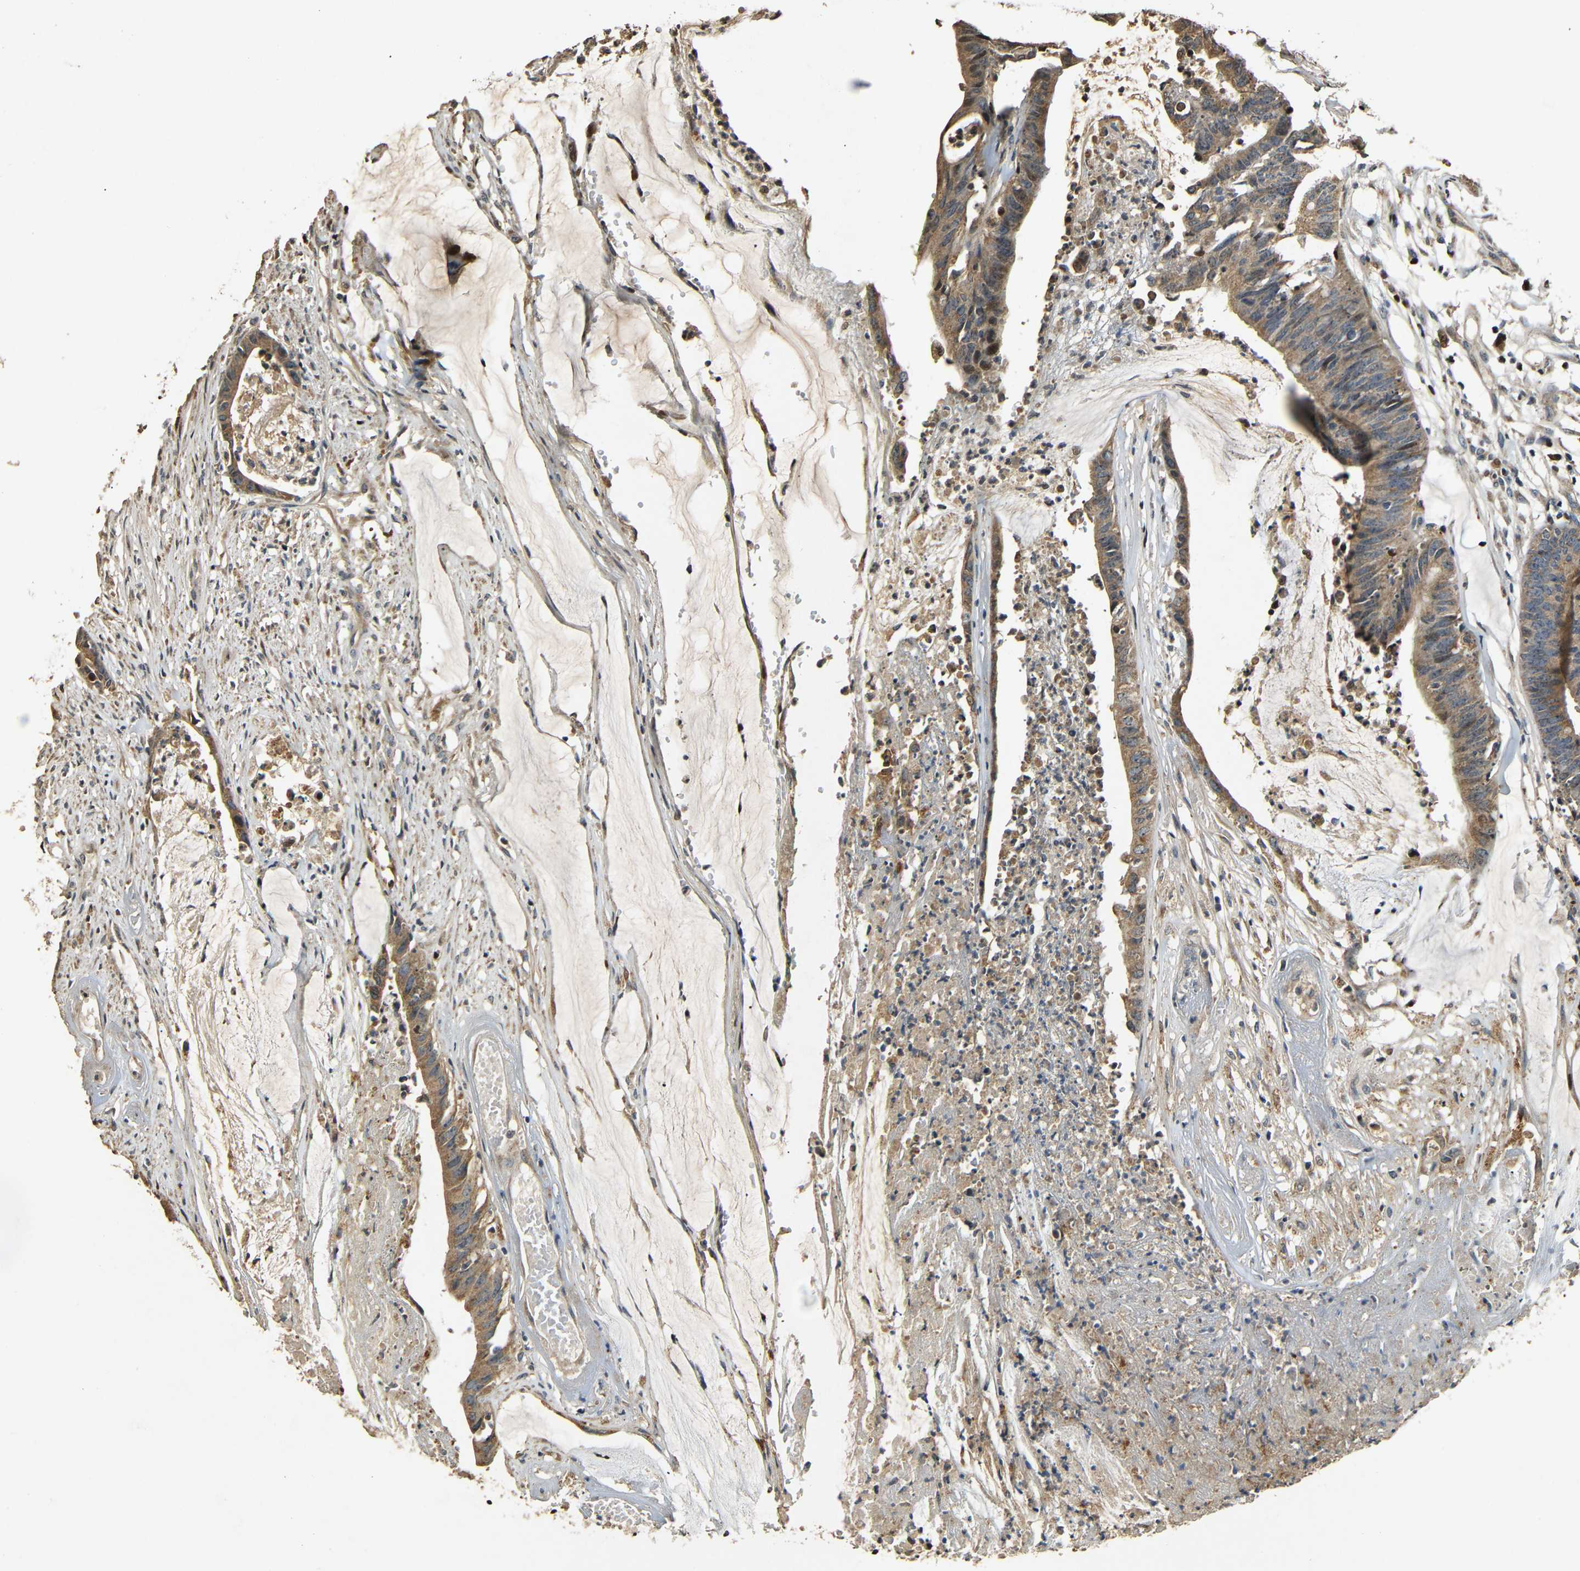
{"staining": {"intensity": "moderate", "quantity": ">75%", "location": "cytoplasmic/membranous"}, "tissue": "colorectal cancer", "cell_type": "Tumor cells", "image_type": "cancer", "snomed": [{"axis": "morphology", "description": "Adenocarcinoma, NOS"}, {"axis": "topography", "description": "Rectum"}], "caption": "Adenocarcinoma (colorectal) stained with a brown dye exhibits moderate cytoplasmic/membranous positive staining in about >75% of tumor cells.", "gene": "KAZALD1", "patient": {"sex": "female", "age": 66}}